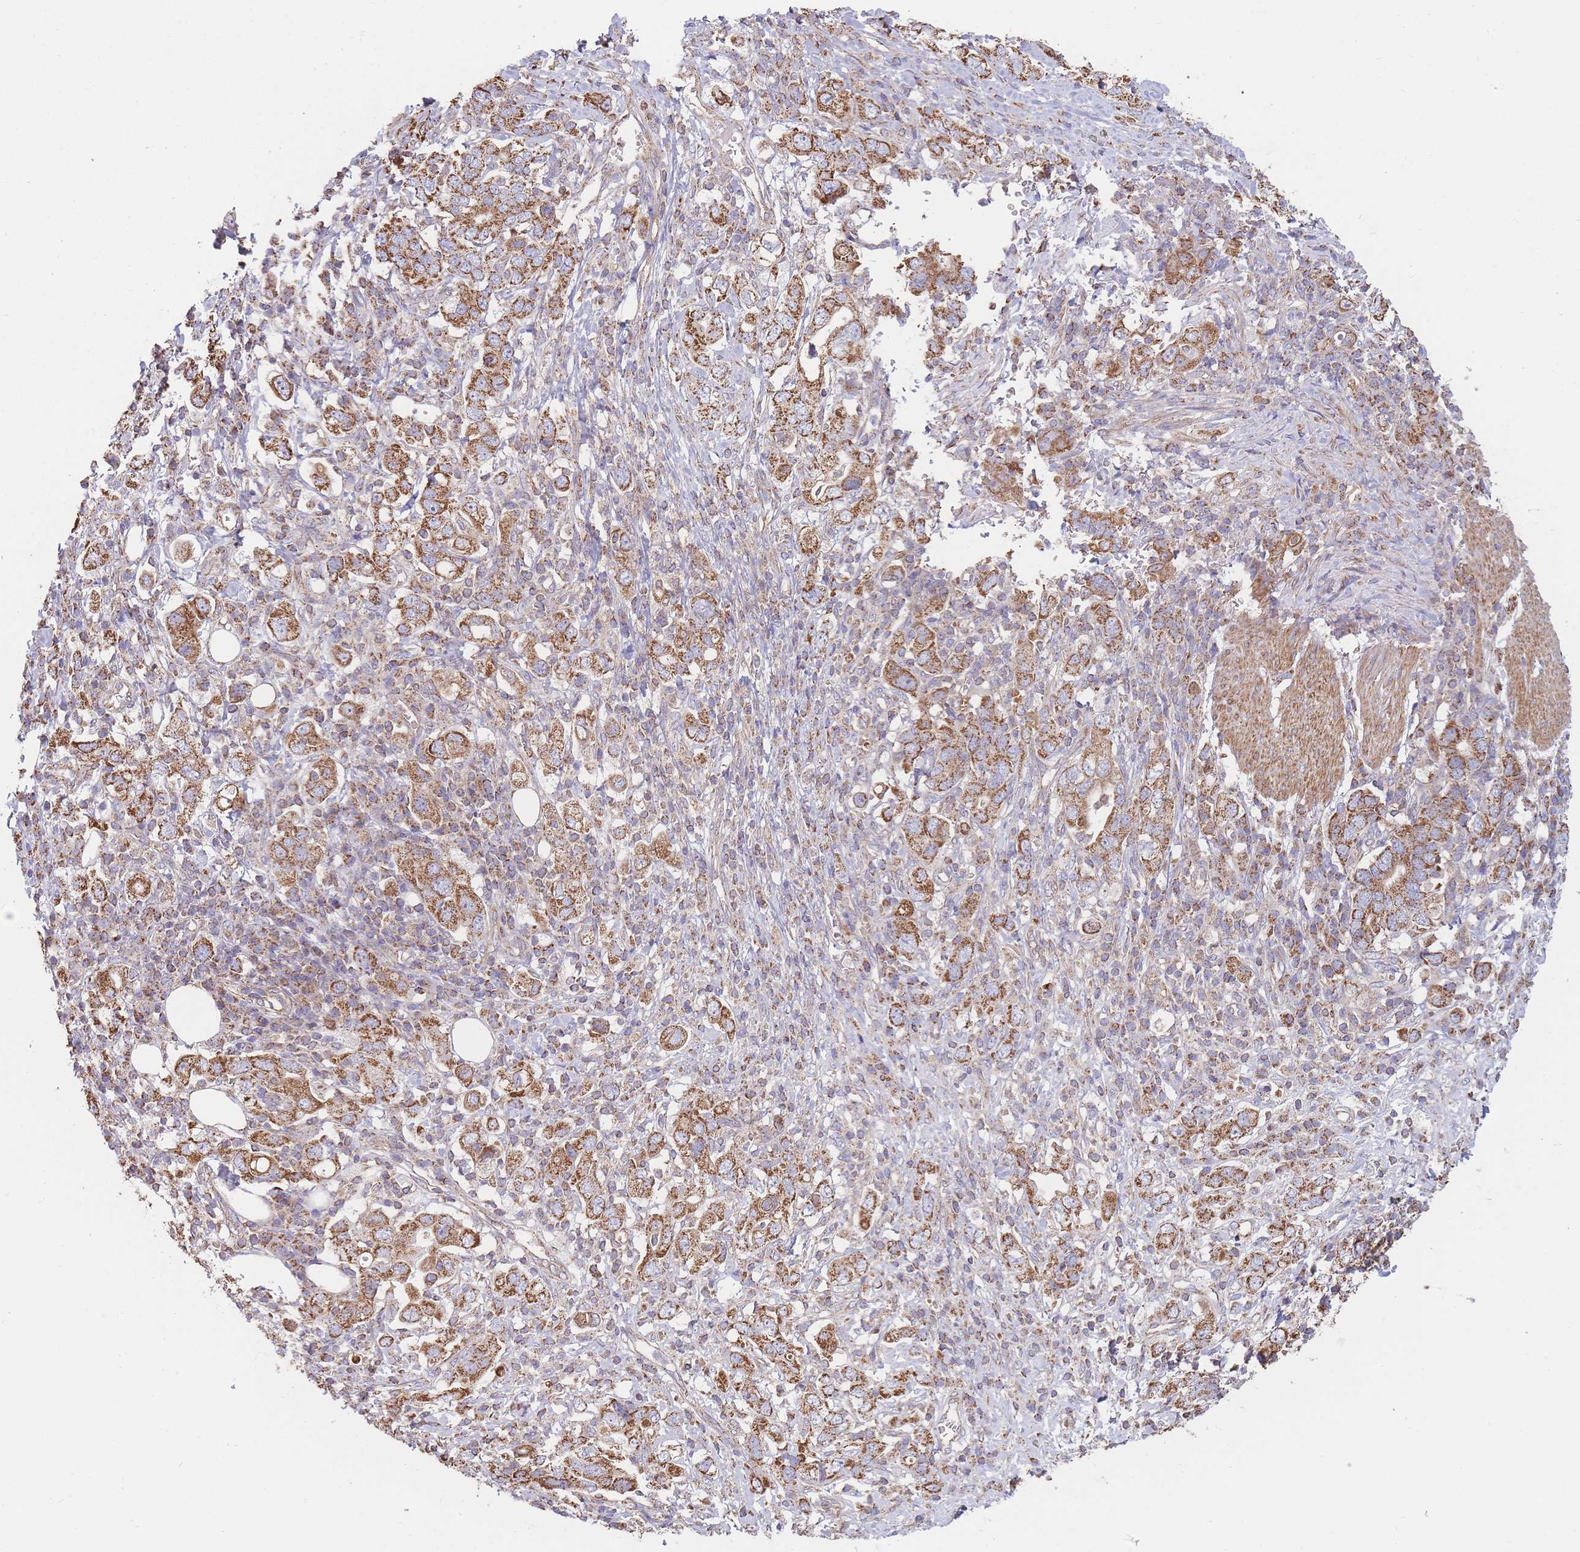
{"staining": {"intensity": "moderate", "quantity": ">75%", "location": "cytoplasmic/membranous"}, "tissue": "stomach cancer", "cell_type": "Tumor cells", "image_type": "cancer", "snomed": [{"axis": "morphology", "description": "Adenocarcinoma, NOS"}, {"axis": "topography", "description": "Stomach, upper"}, {"axis": "topography", "description": "Stomach"}], "caption": "Moderate cytoplasmic/membranous expression is appreciated in approximately >75% of tumor cells in stomach cancer.", "gene": "KIF16B", "patient": {"sex": "male", "age": 62}}